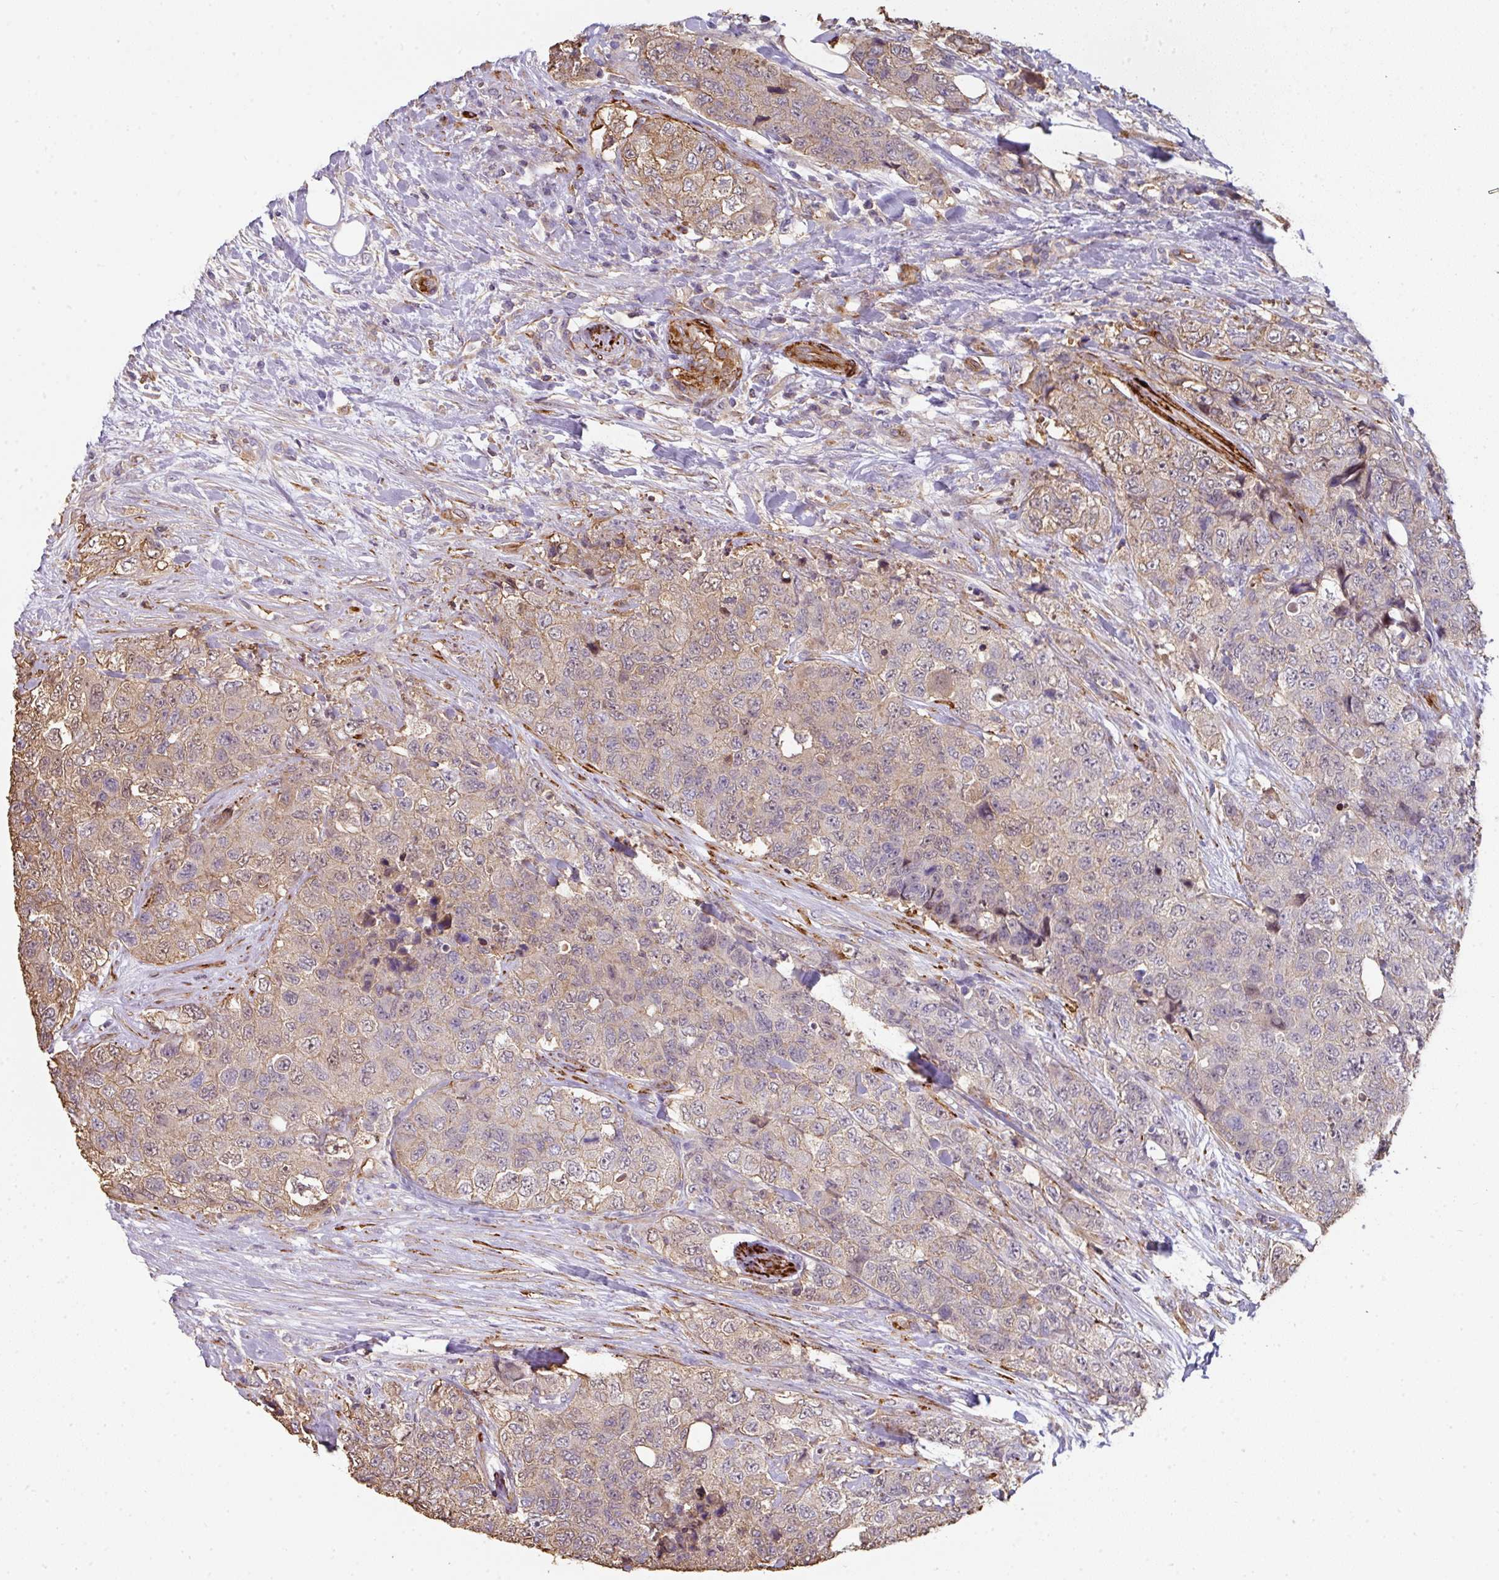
{"staining": {"intensity": "weak", "quantity": "25%-75%", "location": "cytoplasmic/membranous"}, "tissue": "urothelial cancer", "cell_type": "Tumor cells", "image_type": "cancer", "snomed": [{"axis": "morphology", "description": "Urothelial carcinoma, High grade"}, {"axis": "topography", "description": "Urinary bladder"}], "caption": "This photomicrograph reveals immunohistochemistry staining of human urothelial carcinoma (high-grade), with low weak cytoplasmic/membranous expression in approximately 25%-75% of tumor cells.", "gene": "BEND5", "patient": {"sex": "female", "age": 78}}